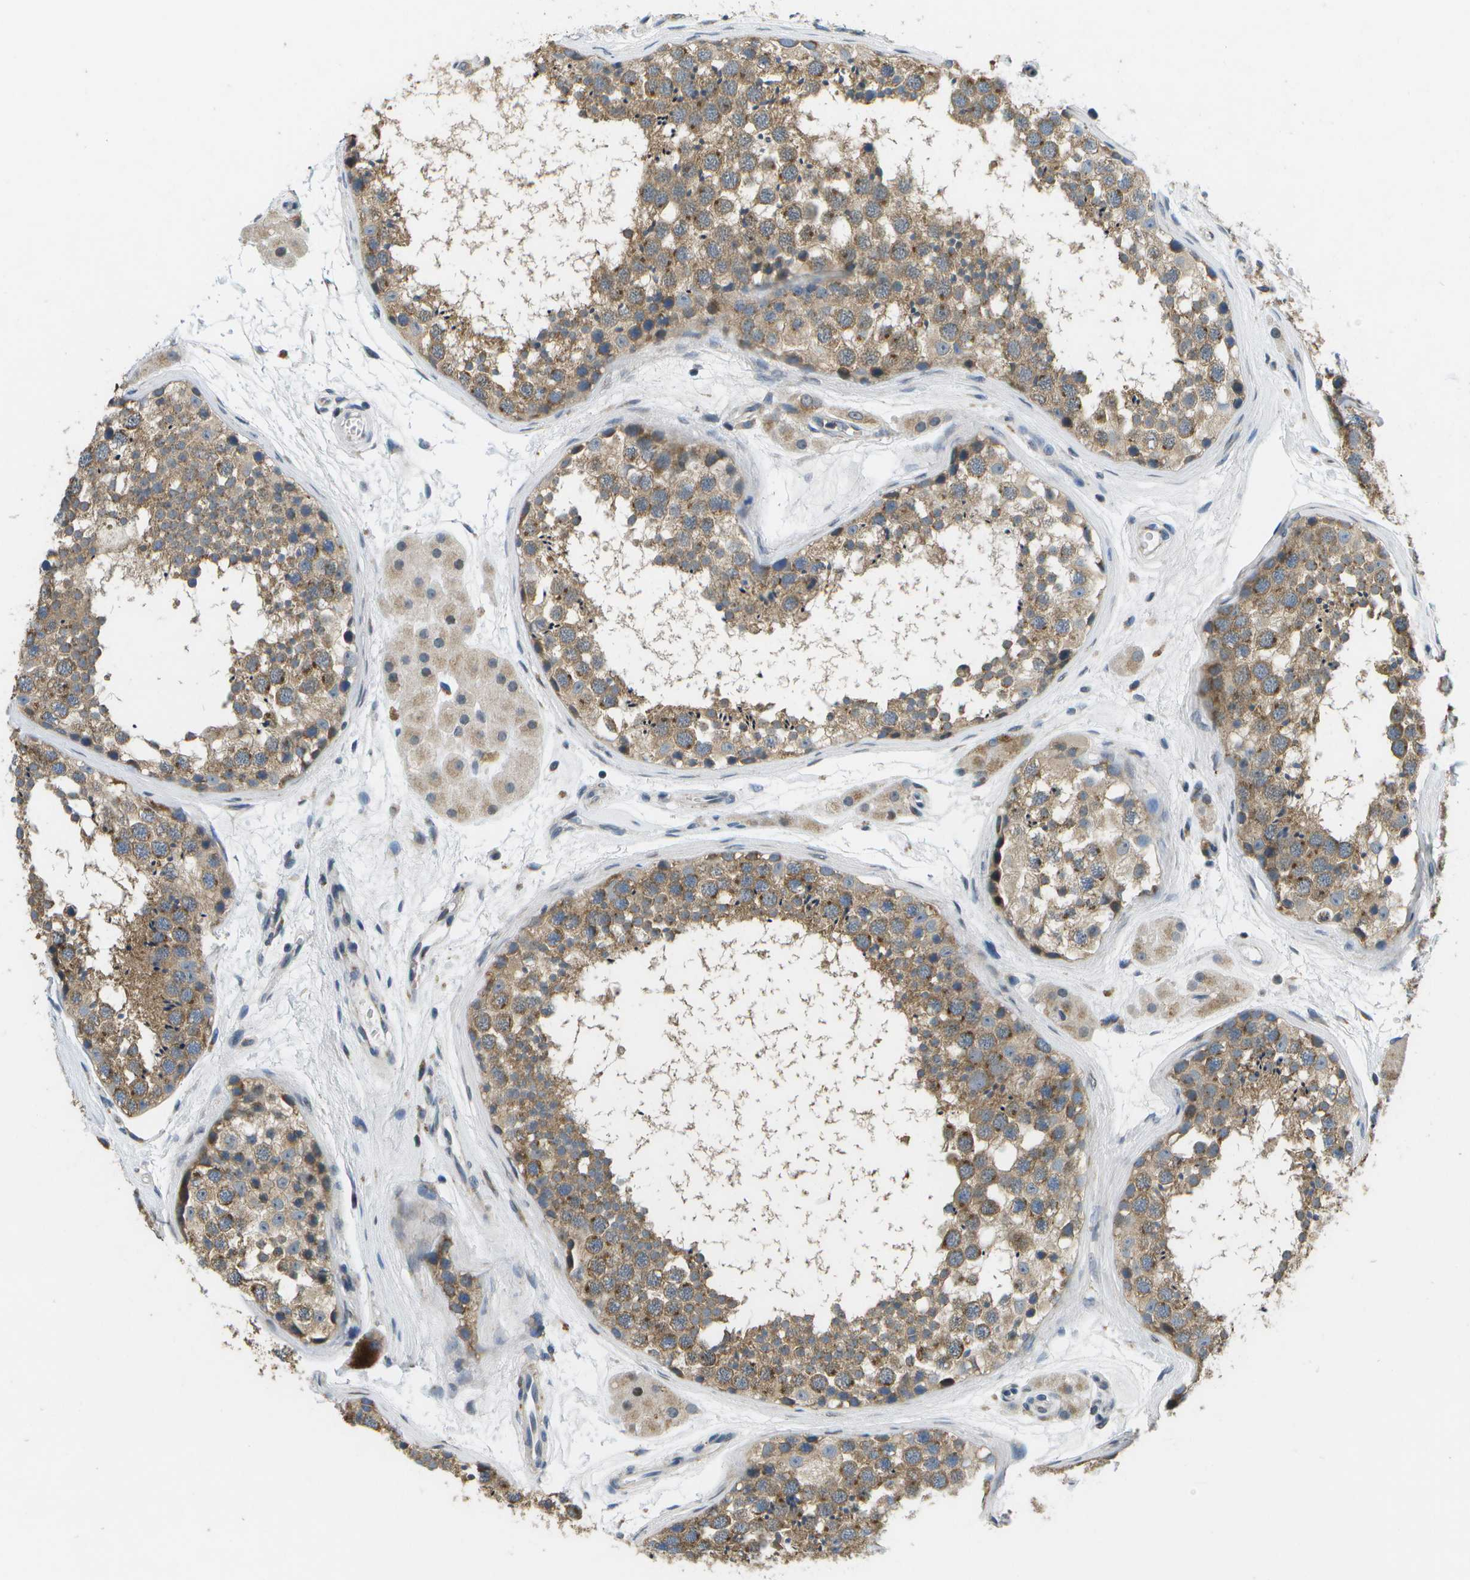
{"staining": {"intensity": "moderate", "quantity": ">75%", "location": "cytoplasmic/membranous"}, "tissue": "testis", "cell_type": "Cells in seminiferous ducts", "image_type": "normal", "snomed": [{"axis": "morphology", "description": "Normal tissue, NOS"}, {"axis": "topography", "description": "Testis"}], "caption": "The immunohistochemical stain highlights moderate cytoplasmic/membranous expression in cells in seminiferous ducts of normal testis. (Stains: DAB (3,3'-diaminobenzidine) in brown, nuclei in blue, Microscopy: brightfield microscopy at high magnification).", "gene": "GALNT15", "patient": {"sex": "male", "age": 56}}